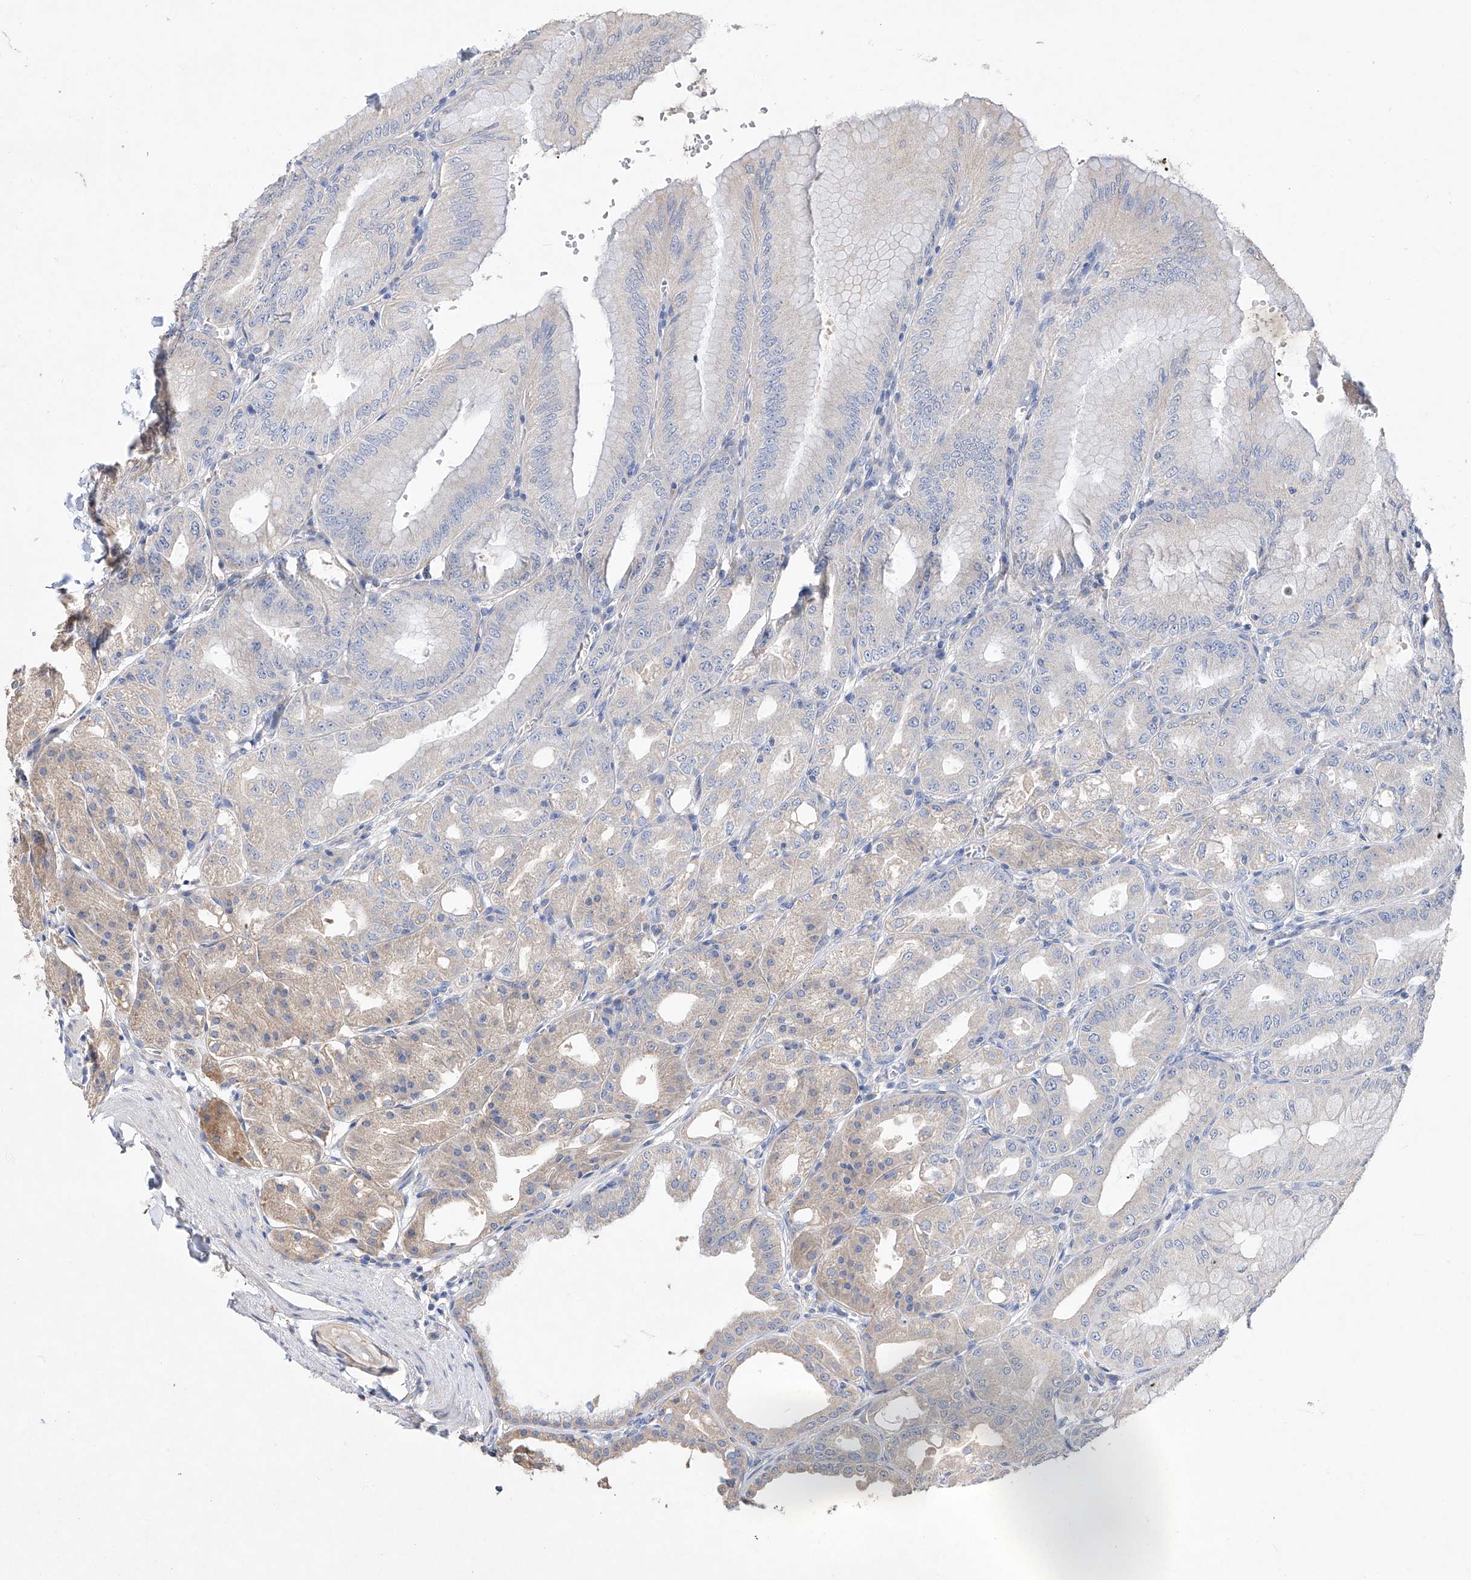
{"staining": {"intensity": "negative", "quantity": "none", "location": "none"}, "tissue": "stomach", "cell_type": "Glandular cells", "image_type": "normal", "snomed": [{"axis": "morphology", "description": "Normal tissue, NOS"}, {"axis": "topography", "description": "Stomach, lower"}], "caption": "There is no significant expression in glandular cells of stomach. (DAB immunohistochemistry with hematoxylin counter stain).", "gene": "AMD1", "patient": {"sex": "male", "age": 71}}